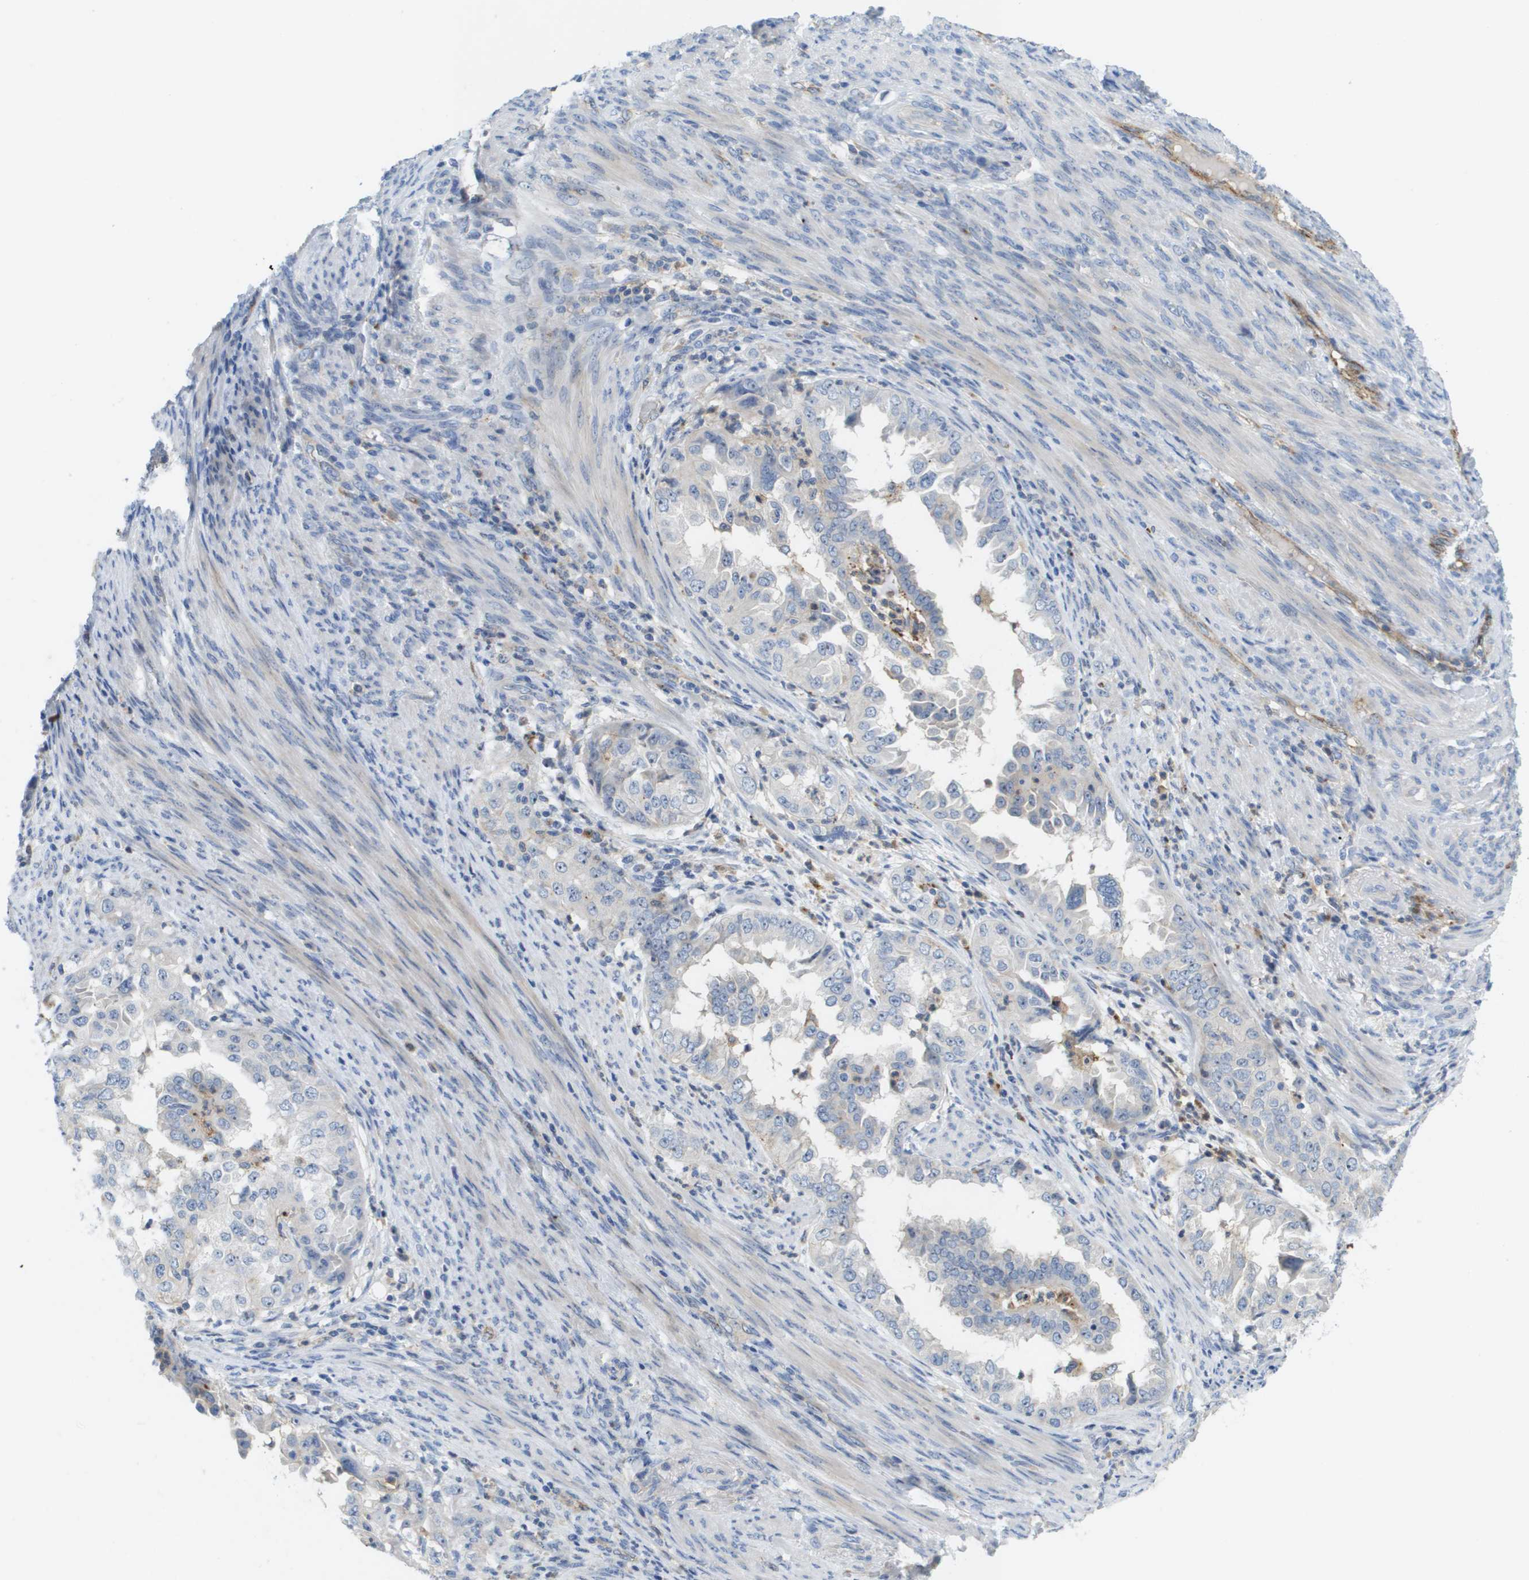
{"staining": {"intensity": "weak", "quantity": "<25%", "location": "nuclear"}, "tissue": "endometrial cancer", "cell_type": "Tumor cells", "image_type": "cancer", "snomed": [{"axis": "morphology", "description": "Adenocarcinoma, NOS"}, {"axis": "topography", "description": "Endometrium"}], "caption": "The immunohistochemistry image has no significant positivity in tumor cells of adenocarcinoma (endometrial) tissue.", "gene": "LIPG", "patient": {"sex": "female", "age": 85}}